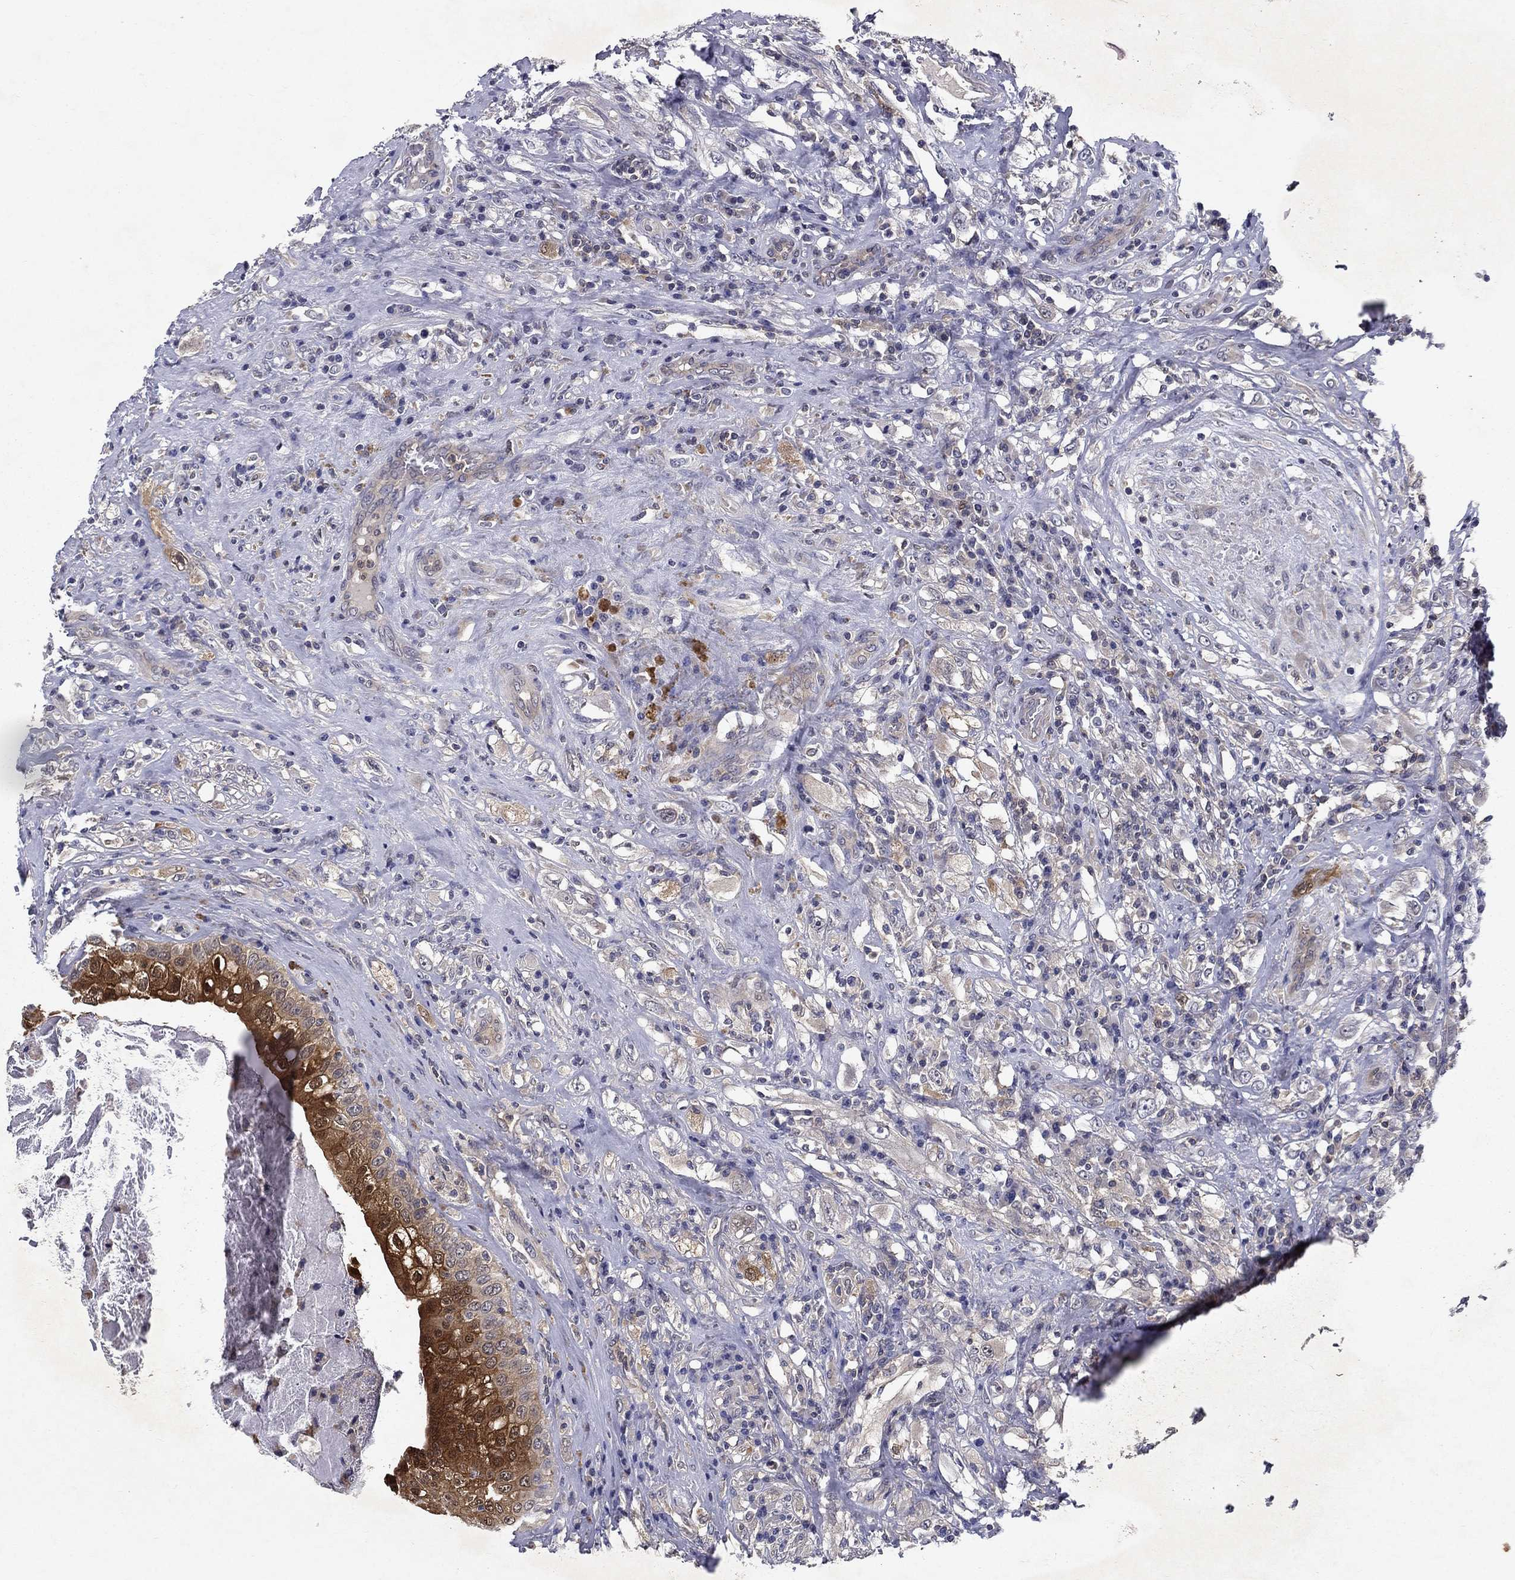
{"staining": {"intensity": "negative", "quantity": "none", "location": "none"}, "tissue": "testis cancer", "cell_type": "Tumor cells", "image_type": "cancer", "snomed": [{"axis": "morphology", "description": "Necrosis, NOS"}, {"axis": "morphology", "description": "Carcinoma, Embryonal, NOS"}, {"axis": "topography", "description": "Testis"}], "caption": "Immunohistochemistry of embryonal carcinoma (testis) displays no positivity in tumor cells. The staining was performed using DAB to visualize the protein expression in brown, while the nuclei were stained in blue with hematoxylin (Magnification: 20x).", "gene": "GLTP", "patient": {"sex": "male", "age": 19}}